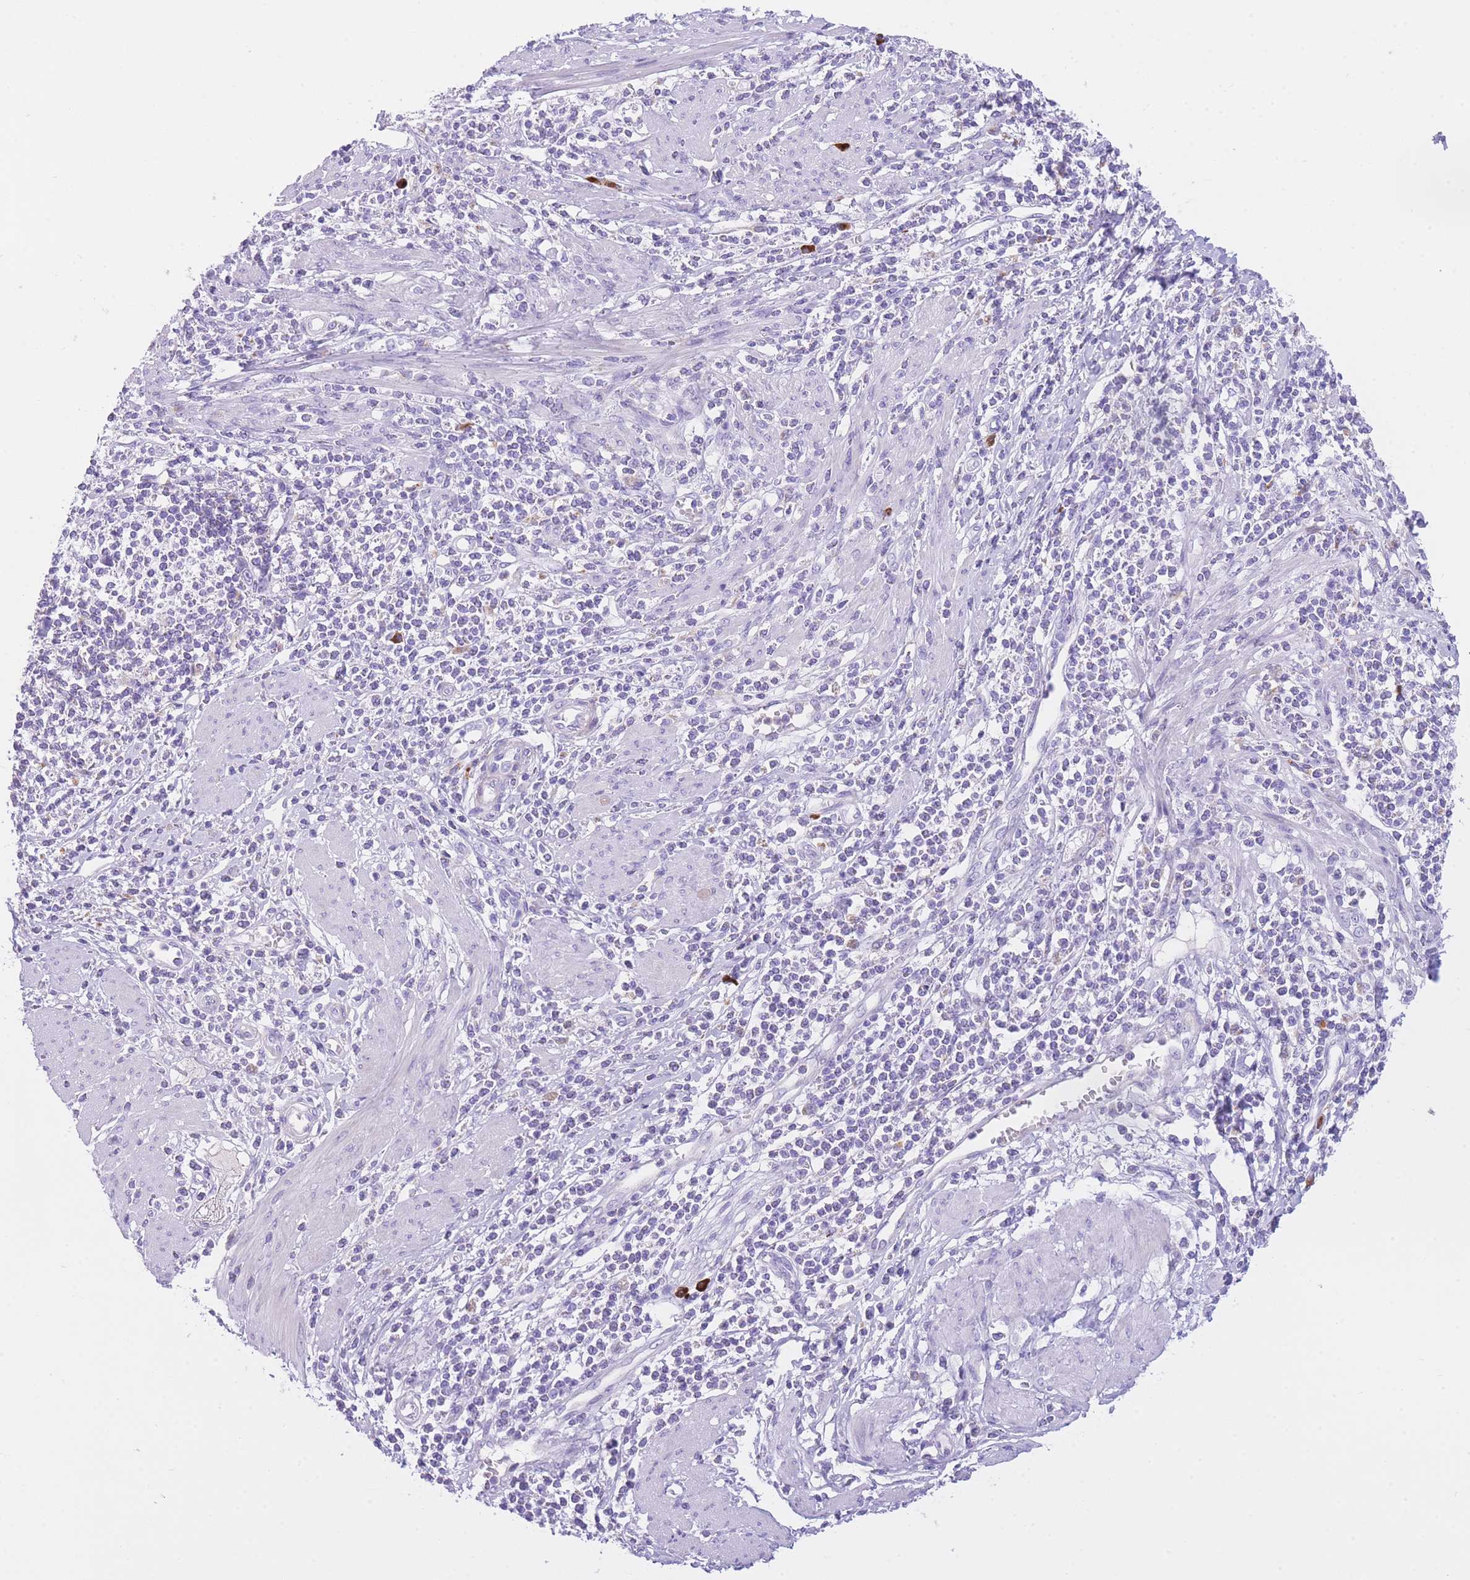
{"staining": {"intensity": "negative", "quantity": "none", "location": "none"}, "tissue": "cervical cancer", "cell_type": "Tumor cells", "image_type": "cancer", "snomed": [{"axis": "morphology", "description": "Squamous cell carcinoma, NOS"}, {"axis": "topography", "description": "Cervix"}], "caption": "The micrograph shows no significant staining in tumor cells of squamous cell carcinoma (cervical).", "gene": "PLBD1", "patient": {"sex": "female", "age": 70}}